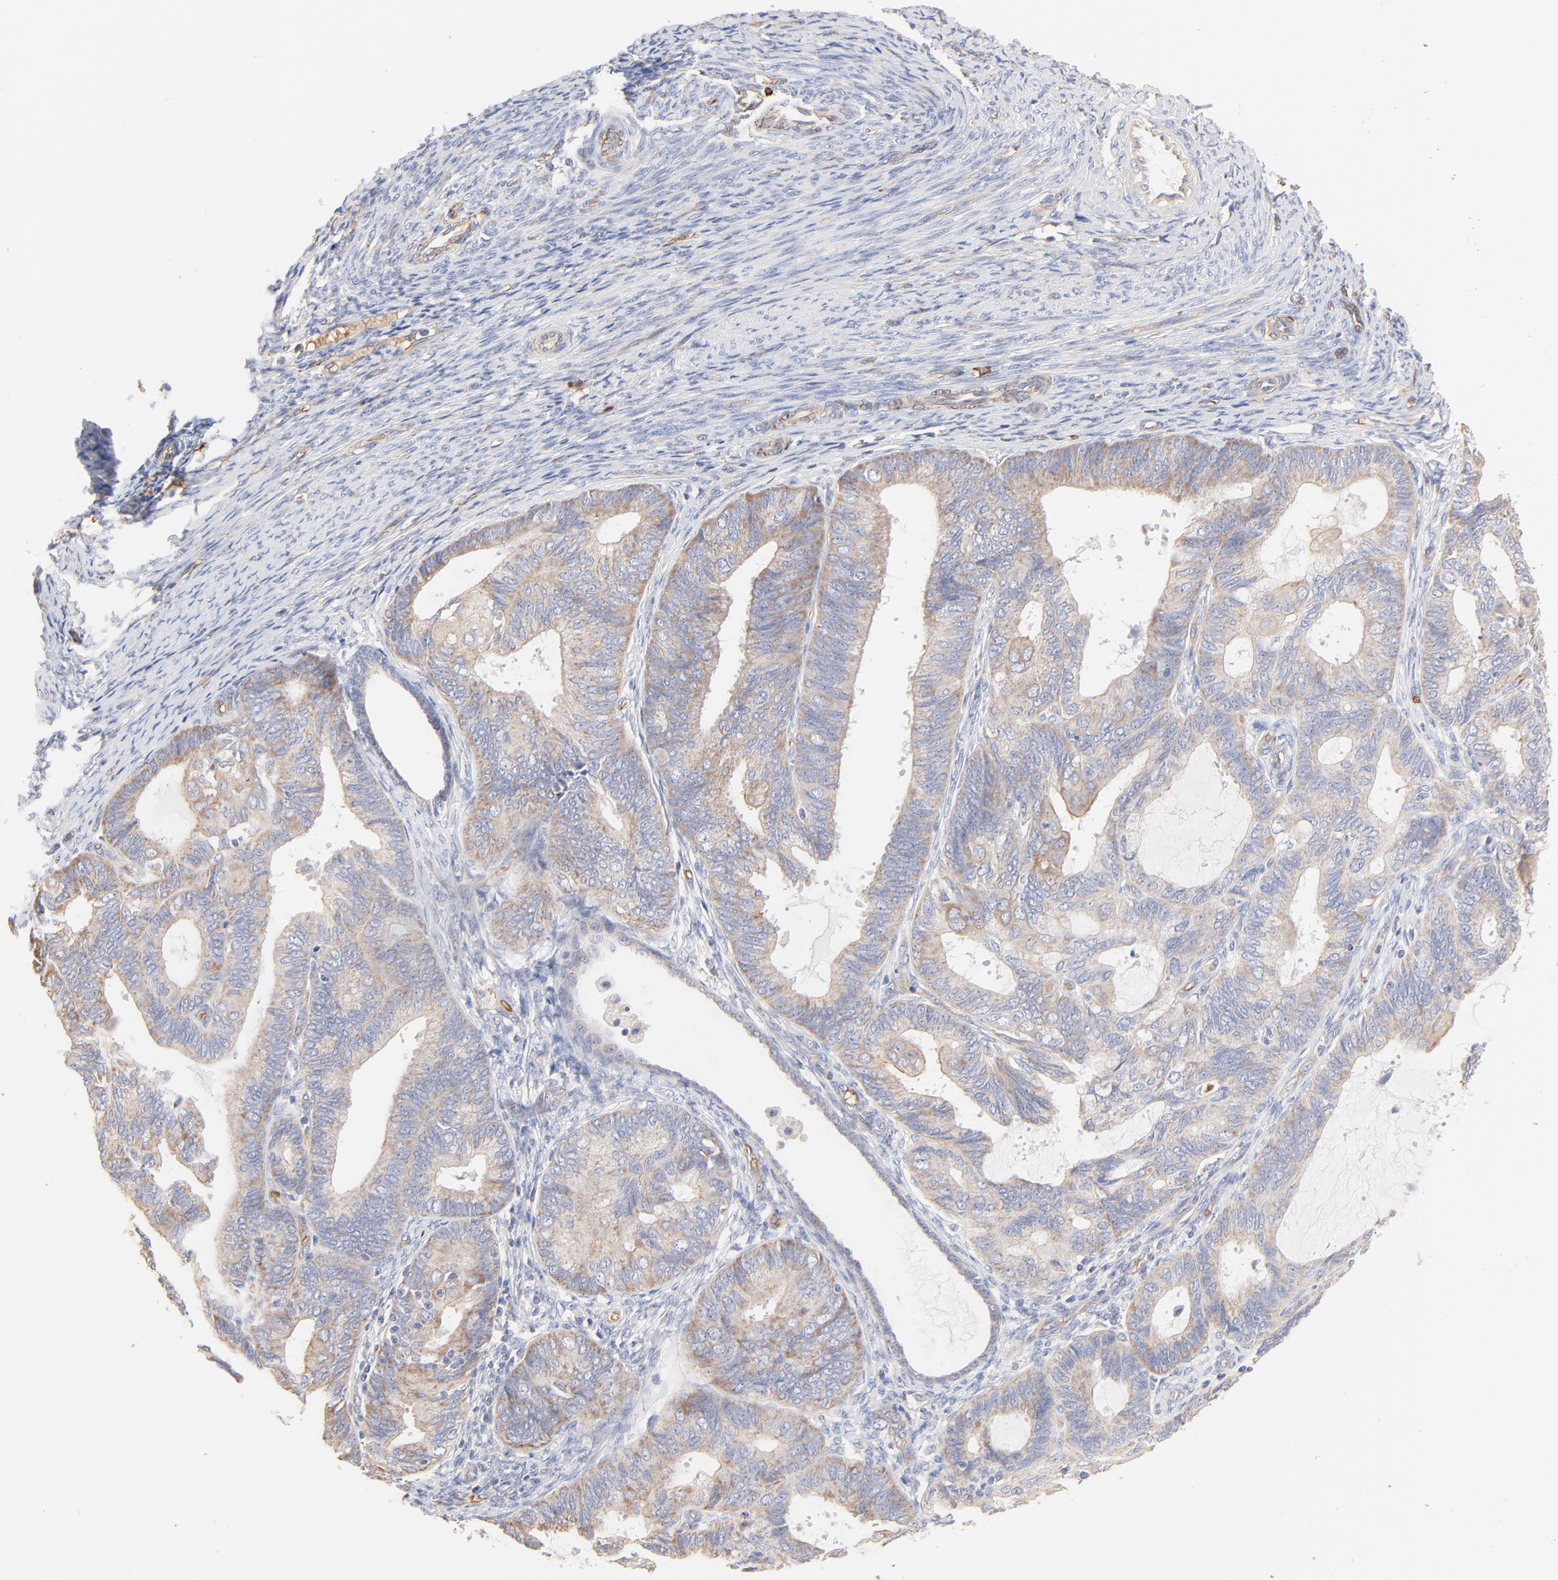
{"staining": {"intensity": "weak", "quantity": ">75%", "location": "cytoplasmic/membranous"}, "tissue": "endometrial cancer", "cell_type": "Tumor cells", "image_type": "cancer", "snomed": [{"axis": "morphology", "description": "Adenocarcinoma, NOS"}, {"axis": "topography", "description": "Endometrium"}], "caption": "Human endometrial cancer (adenocarcinoma) stained with a protein marker exhibits weak staining in tumor cells.", "gene": "SPTB", "patient": {"sex": "female", "age": 63}}